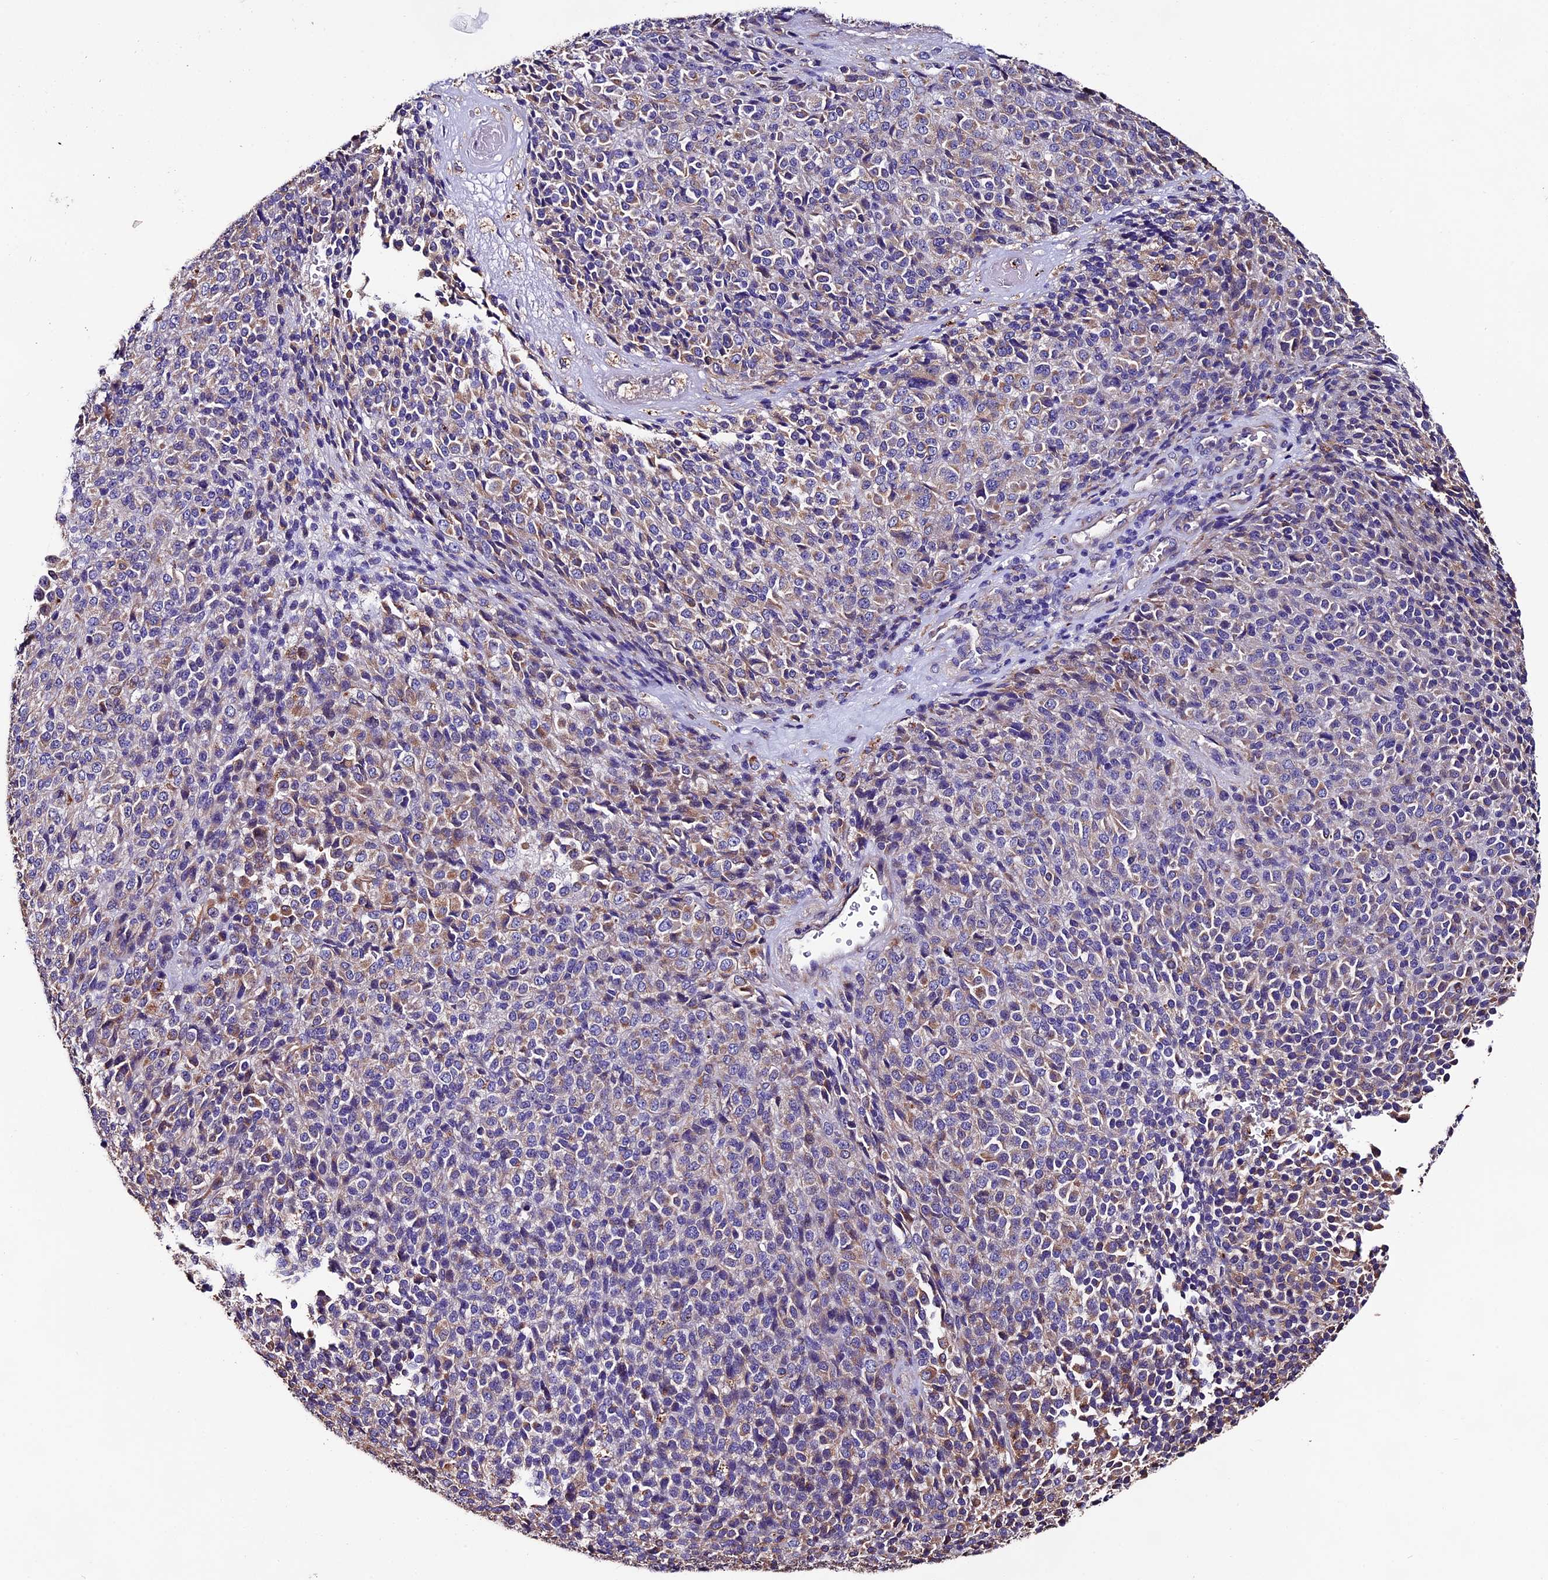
{"staining": {"intensity": "moderate", "quantity": "<25%", "location": "cytoplasmic/membranous"}, "tissue": "melanoma", "cell_type": "Tumor cells", "image_type": "cancer", "snomed": [{"axis": "morphology", "description": "Malignant melanoma, Metastatic site"}, {"axis": "topography", "description": "Brain"}], "caption": "A brown stain shows moderate cytoplasmic/membranous staining of a protein in human malignant melanoma (metastatic site) tumor cells.", "gene": "CLN5", "patient": {"sex": "female", "age": 56}}